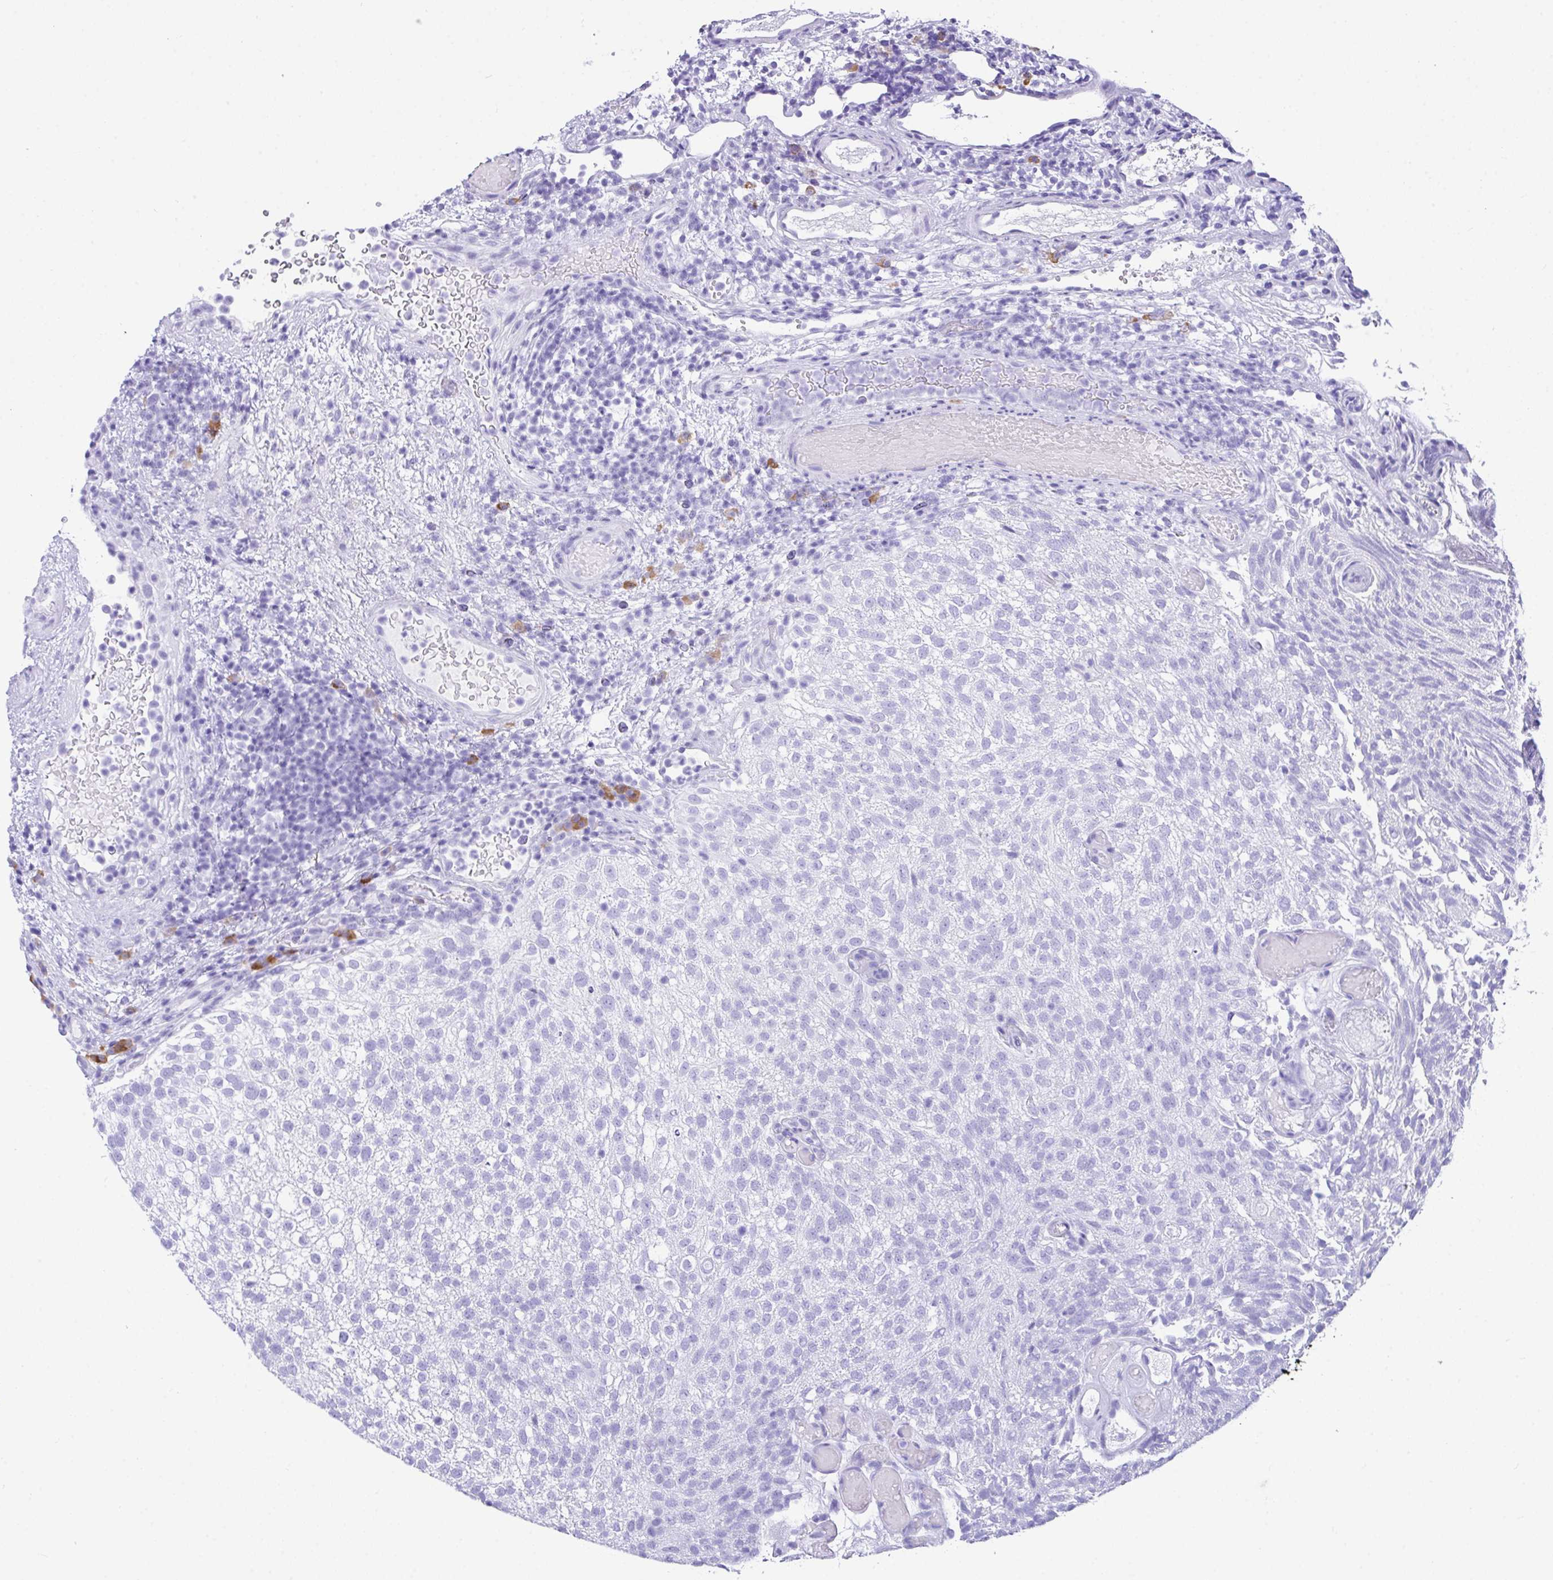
{"staining": {"intensity": "negative", "quantity": "none", "location": "none"}, "tissue": "urothelial cancer", "cell_type": "Tumor cells", "image_type": "cancer", "snomed": [{"axis": "morphology", "description": "Urothelial carcinoma, Low grade"}, {"axis": "topography", "description": "Urinary bladder"}], "caption": "High power microscopy histopathology image of an IHC histopathology image of urothelial cancer, revealing no significant positivity in tumor cells.", "gene": "BEST4", "patient": {"sex": "male", "age": 78}}